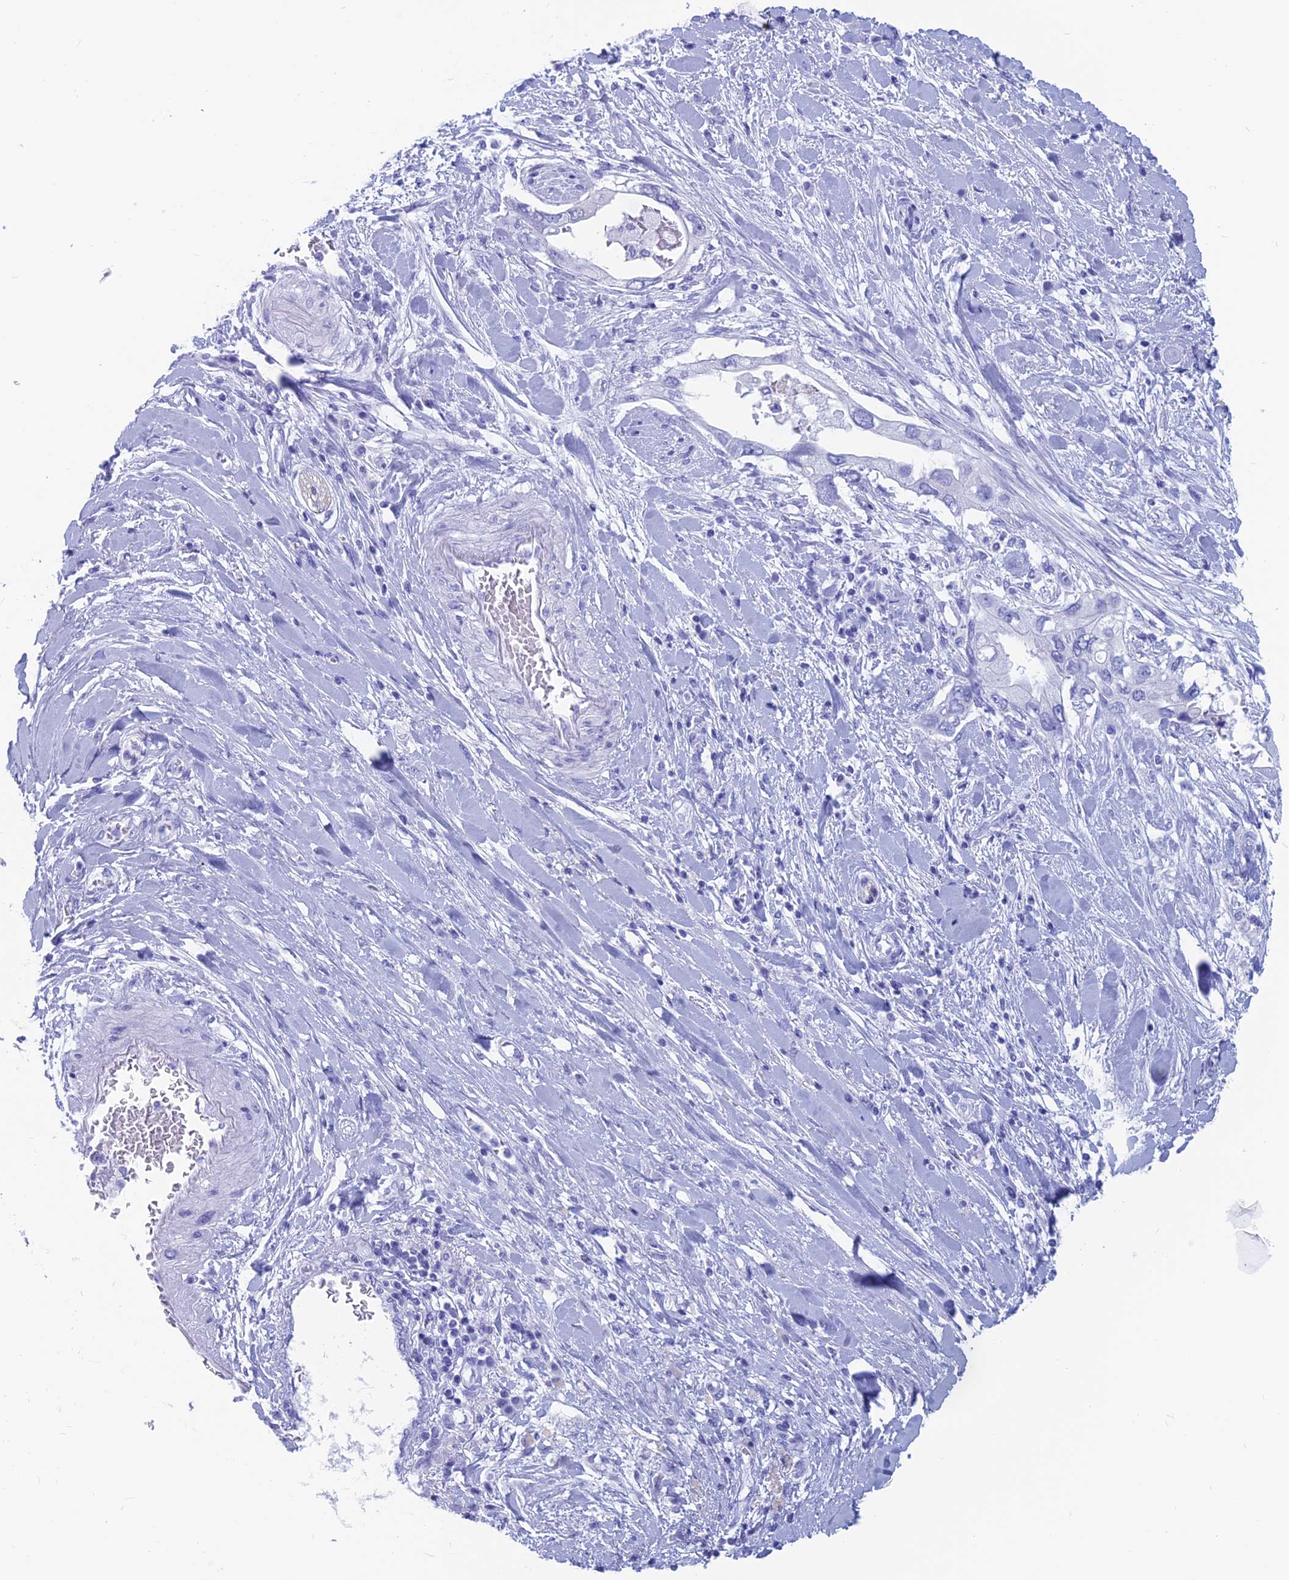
{"staining": {"intensity": "negative", "quantity": "none", "location": "none"}, "tissue": "pancreatic cancer", "cell_type": "Tumor cells", "image_type": "cancer", "snomed": [{"axis": "morphology", "description": "Inflammation, NOS"}, {"axis": "morphology", "description": "Adenocarcinoma, NOS"}, {"axis": "topography", "description": "Pancreas"}], "caption": "Immunohistochemistry (IHC) histopathology image of human pancreatic cancer stained for a protein (brown), which exhibits no expression in tumor cells. (DAB (3,3'-diaminobenzidine) immunohistochemistry, high magnification).", "gene": "CAPS", "patient": {"sex": "female", "age": 56}}